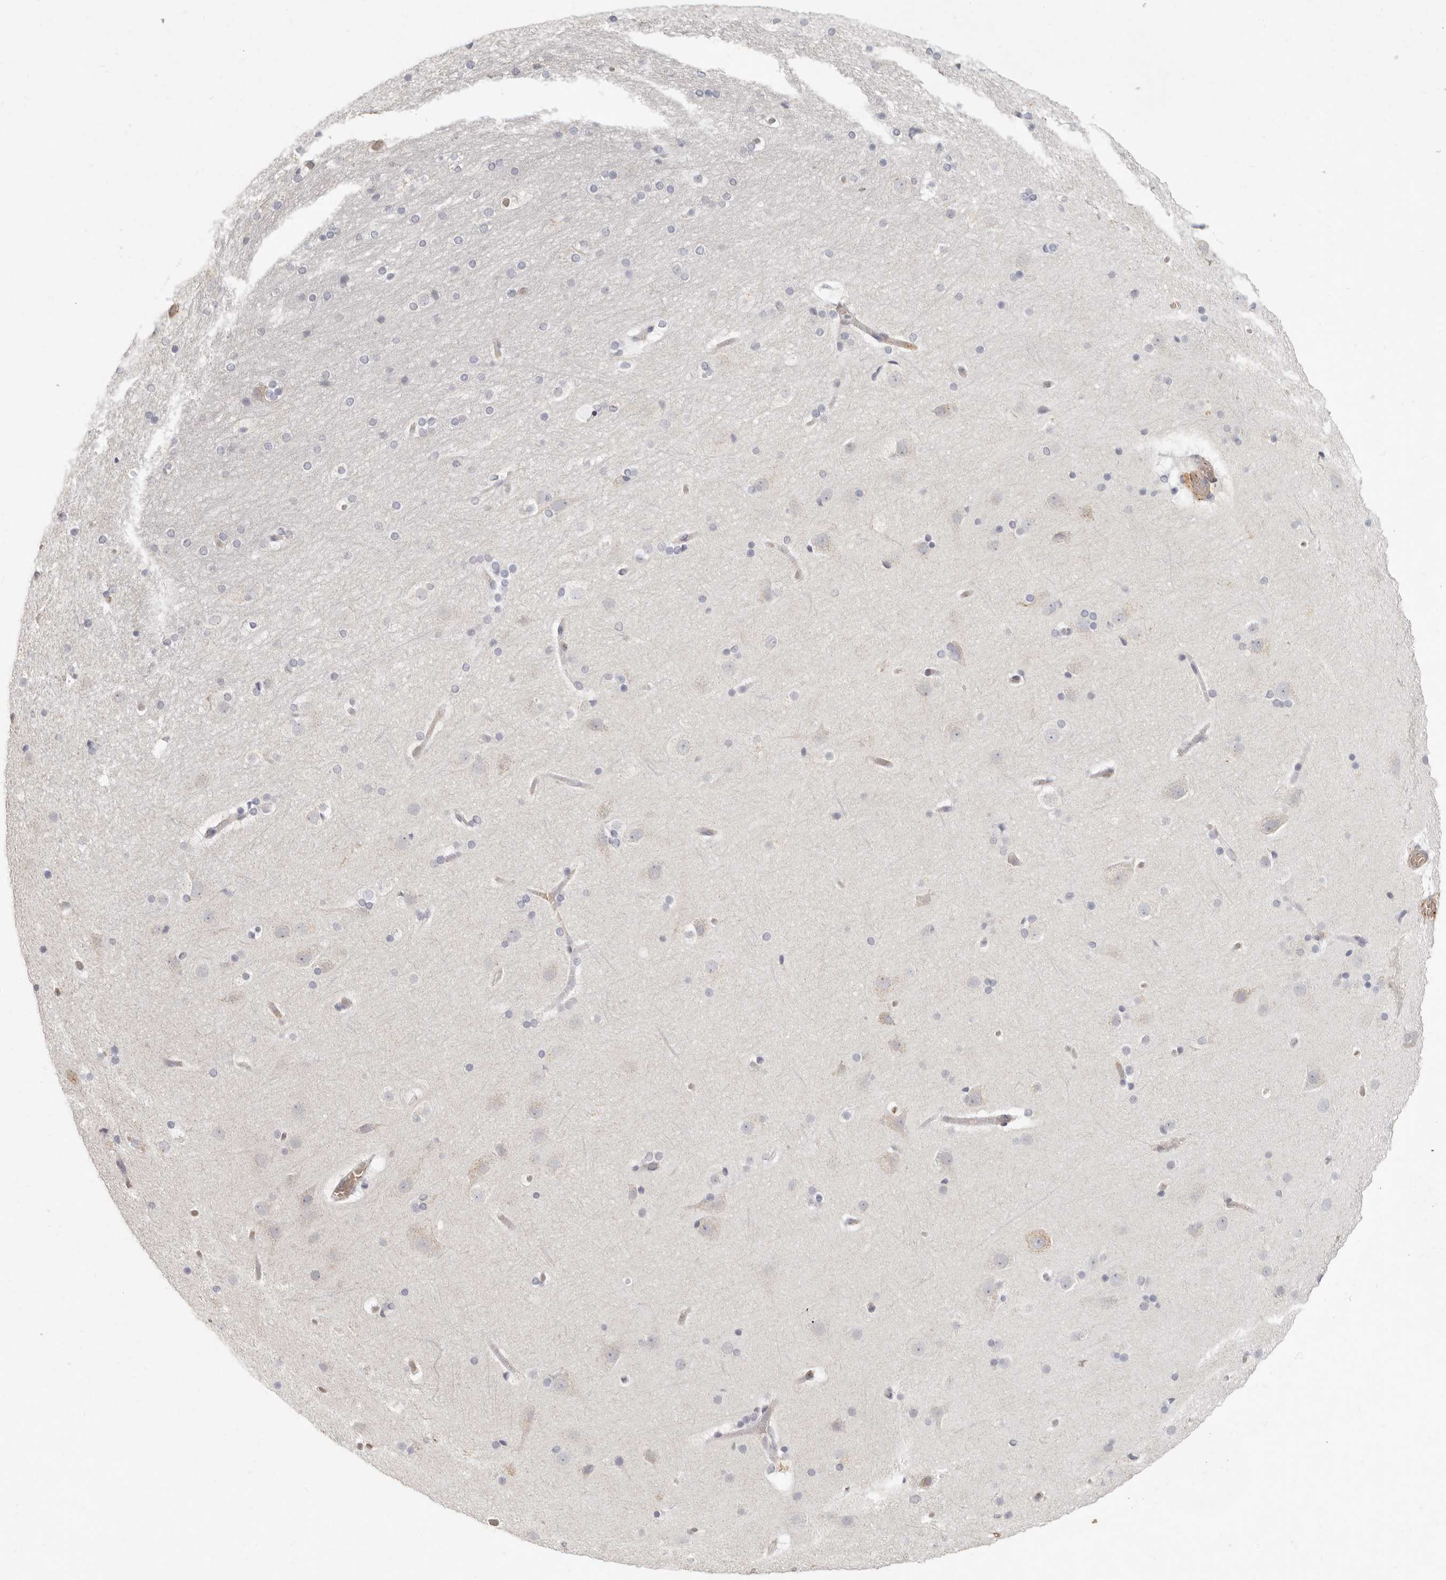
{"staining": {"intensity": "negative", "quantity": "none", "location": "none"}, "tissue": "cerebral cortex", "cell_type": "Endothelial cells", "image_type": "normal", "snomed": [{"axis": "morphology", "description": "Normal tissue, NOS"}, {"axis": "topography", "description": "Cerebral cortex"}], "caption": "High power microscopy image of an immunohistochemistry (IHC) histopathology image of benign cerebral cortex, revealing no significant staining in endothelial cells. (DAB (3,3'-diaminobenzidine) immunohistochemistry visualized using brightfield microscopy, high magnification).", "gene": "NIBAN1", "patient": {"sex": "male", "age": 57}}